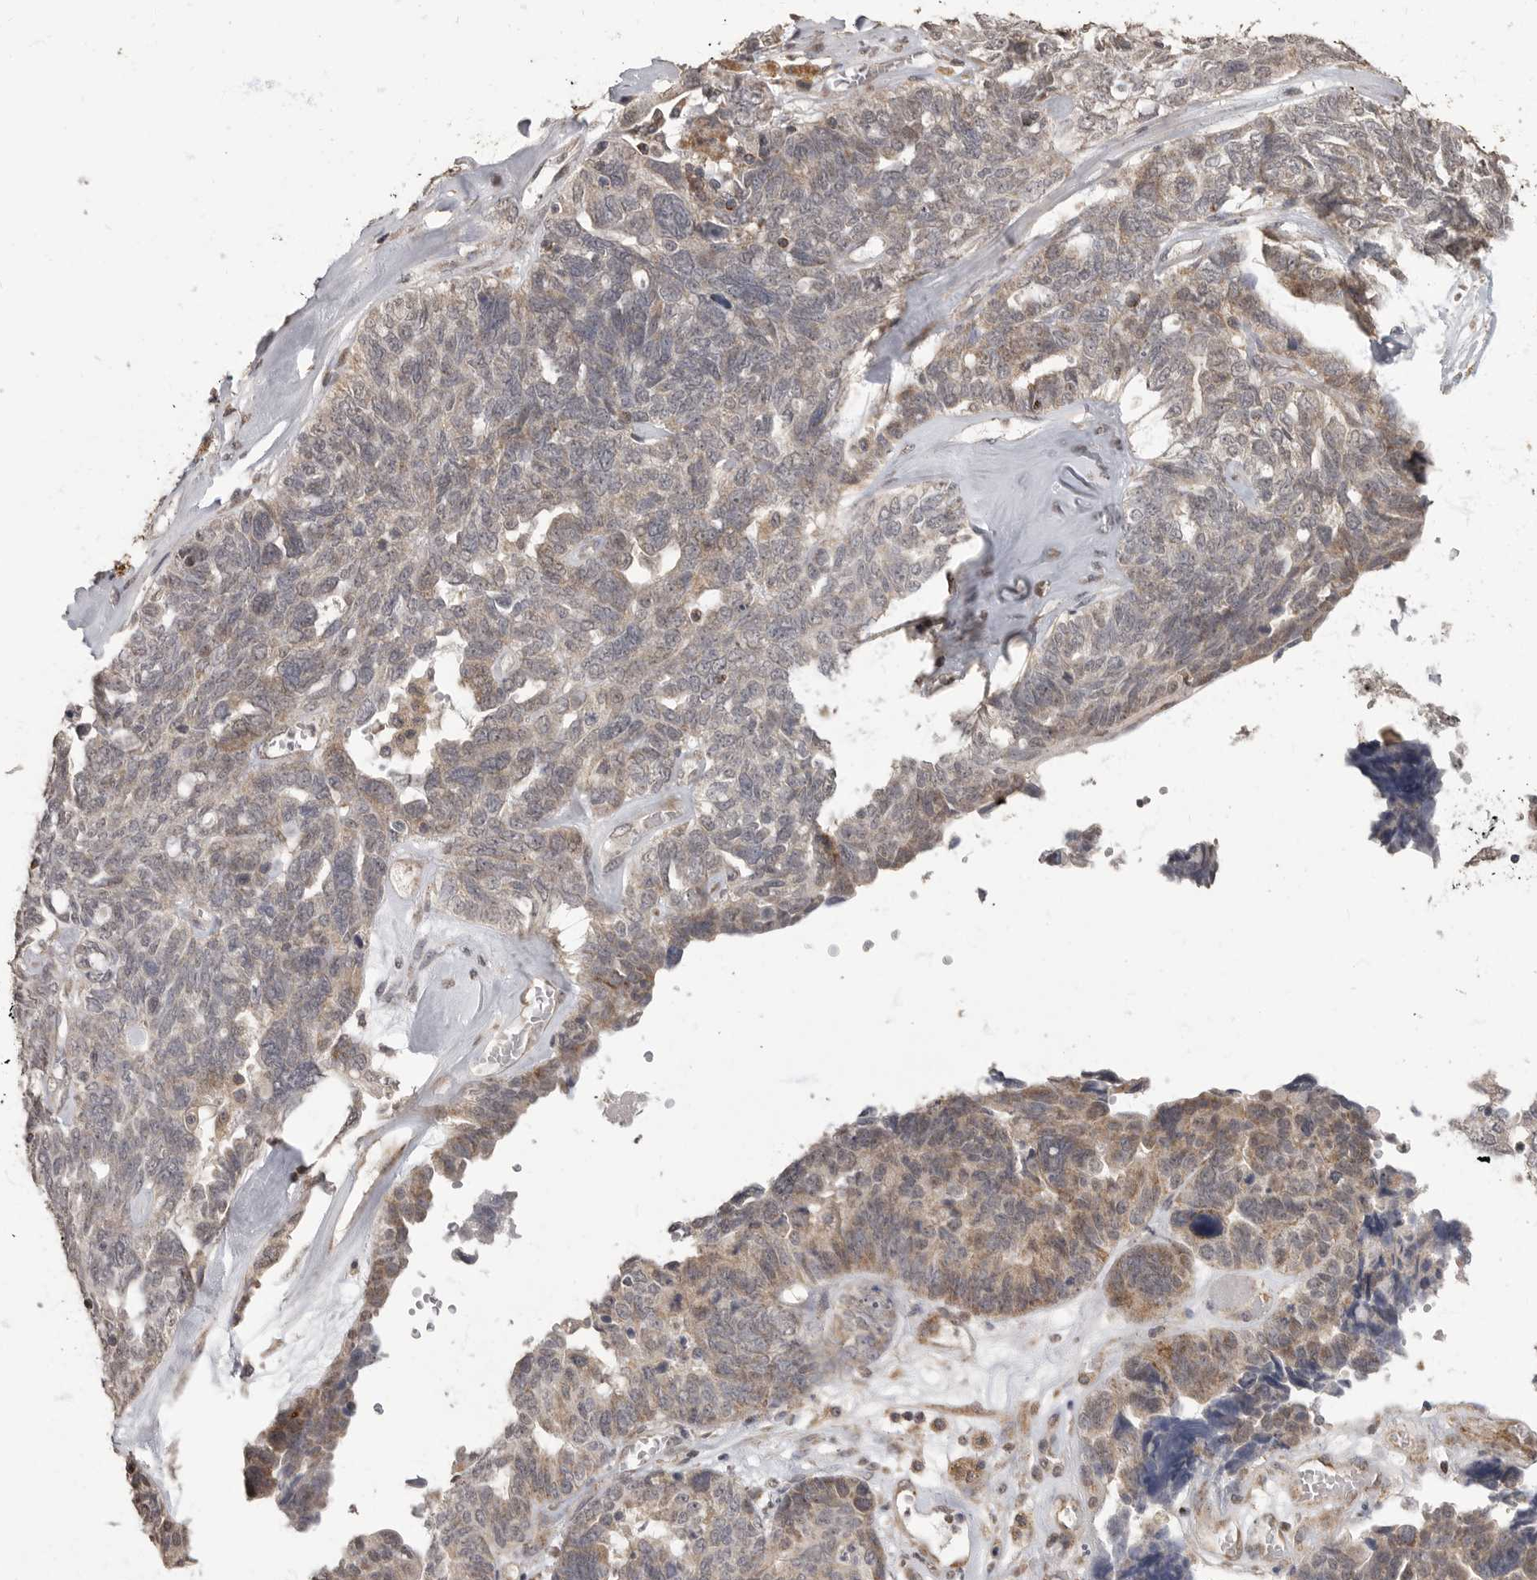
{"staining": {"intensity": "weak", "quantity": "25%-75%", "location": "cytoplasmic/membranous"}, "tissue": "ovarian cancer", "cell_type": "Tumor cells", "image_type": "cancer", "snomed": [{"axis": "morphology", "description": "Cystadenocarcinoma, serous, NOS"}, {"axis": "topography", "description": "Ovary"}], "caption": "Approximately 25%-75% of tumor cells in human ovarian serous cystadenocarcinoma demonstrate weak cytoplasmic/membranous protein positivity as visualized by brown immunohistochemical staining.", "gene": "MAFG", "patient": {"sex": "female", "age": 79}}